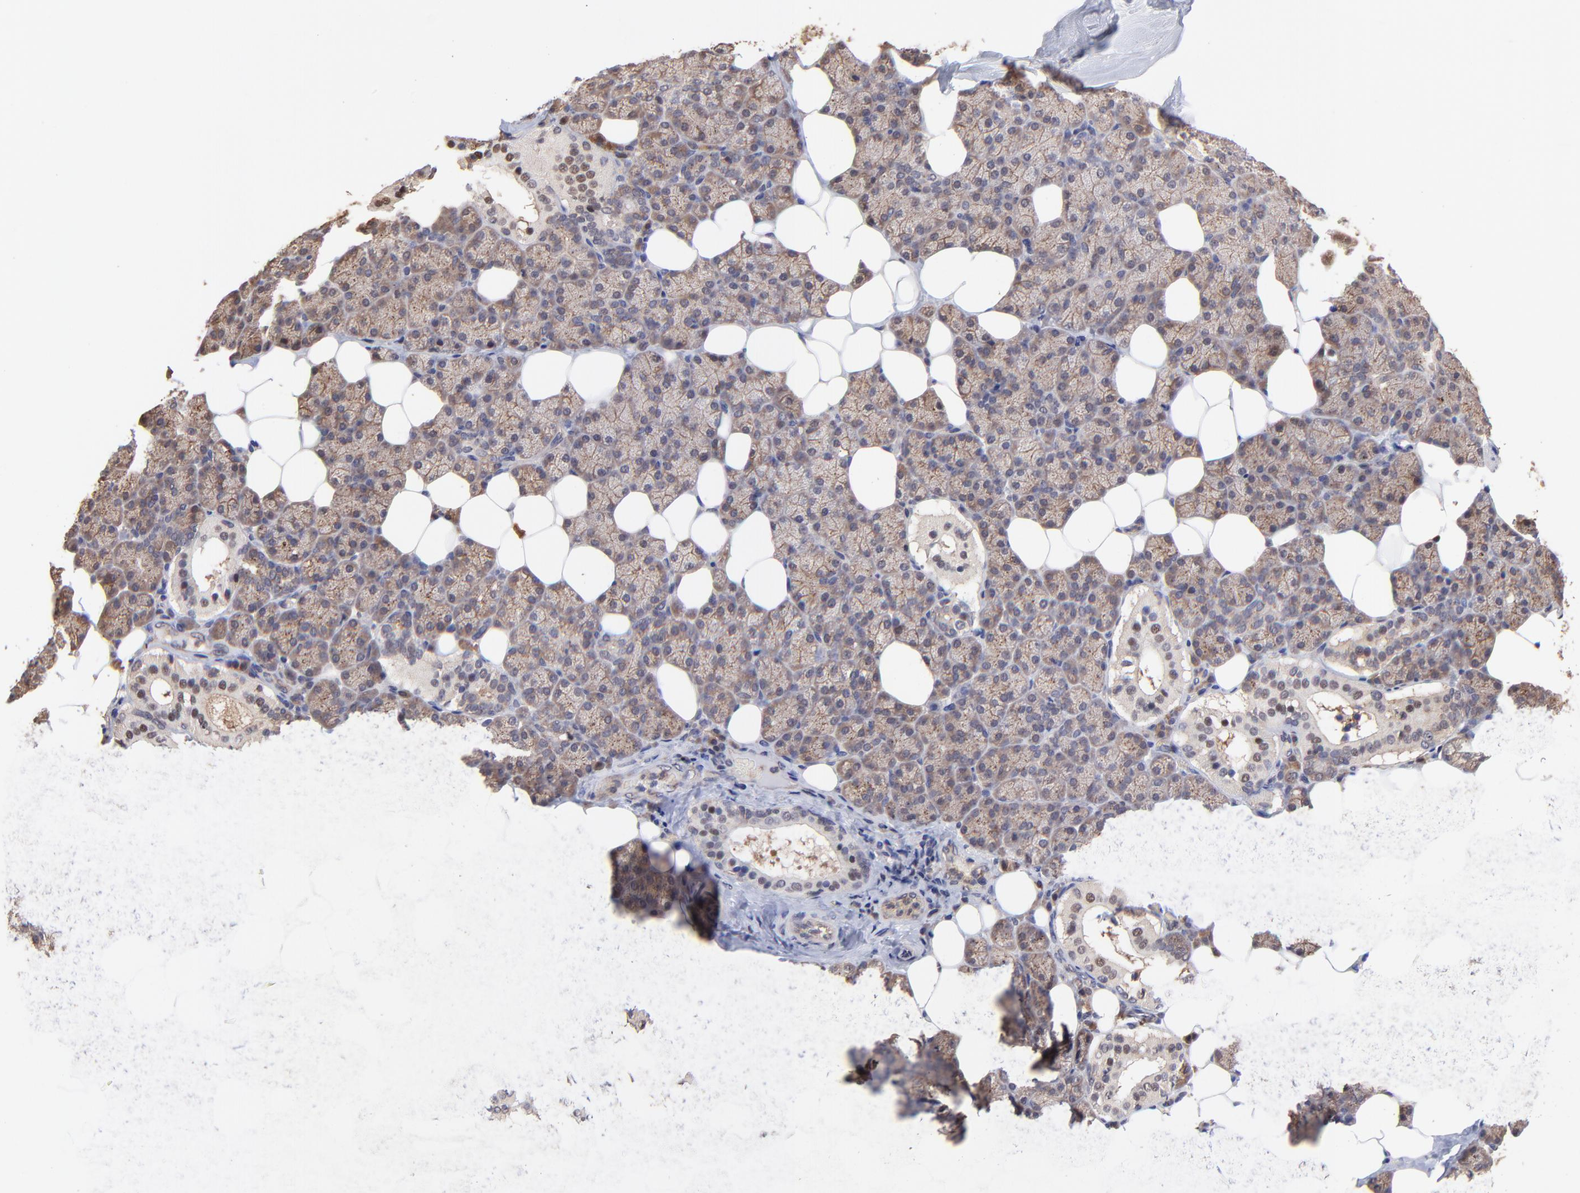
{"staining": {"intensity": "moderate", "quantity": ">75%", "location": "cytoplasmic/membranous"}, "tissue": "salivary gland", "cell_type": "Glandular cells", "image_type": "normal", "snomed": [{"axis": "morphology", "description": "Normal tissue, NOS"}, {"axis": "topography", "description": "Lymph node"}, {"axis": "topography", "description": "Salivary gland"}], "caption": "Immunohistochemistry (IHC) of benign human salivary gland shows medium levels of moderate cytoplasmic/membranous expression in approximately >75% of glandular cells. (DAB (3,3'-diaminobenzidine) IHC with brightfield microscopy, high magnification).", "gene": "PSMA6", "patient": {"sex": "male", "age": 8}}